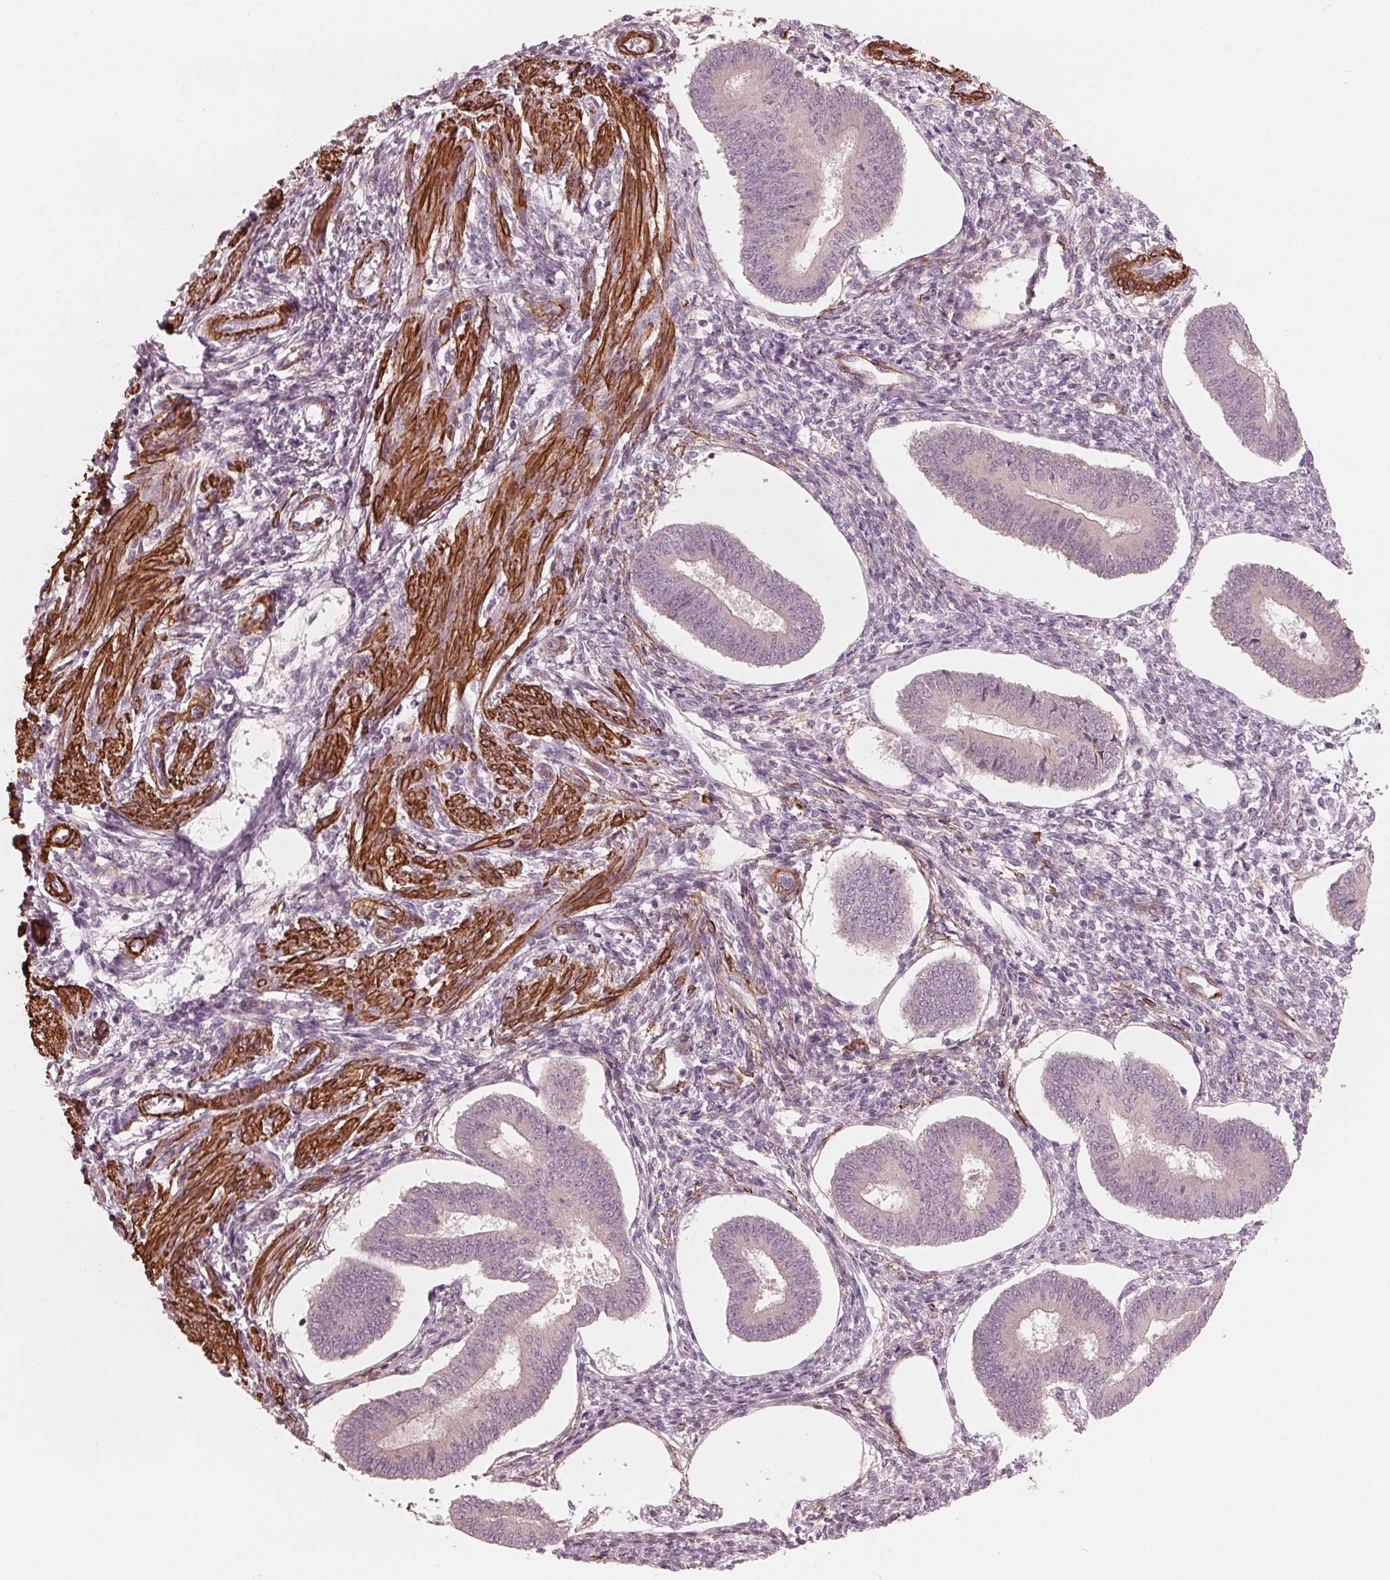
{"staining": {"intensity": "moderate", "quantity": "<25%", "location": "cytoplasmic/membranous"}, "tissue": "endometrium", "cell_type": "Cells in endometrial stroma", "image_type": "normal", "snomed": [{"axis": "morphology", "description": "Normal tissue, NOS"}, {"axis": "topography", "description": "Endometrium"}], "caption": "Moderate cytoplasmic/membranous positivity for a protein is present in approximately <25% of cells in endometrial stroma of normal endometrium using IHC.", "gene": "MIER3", "patient": {"sex": "female", "age": 42}}